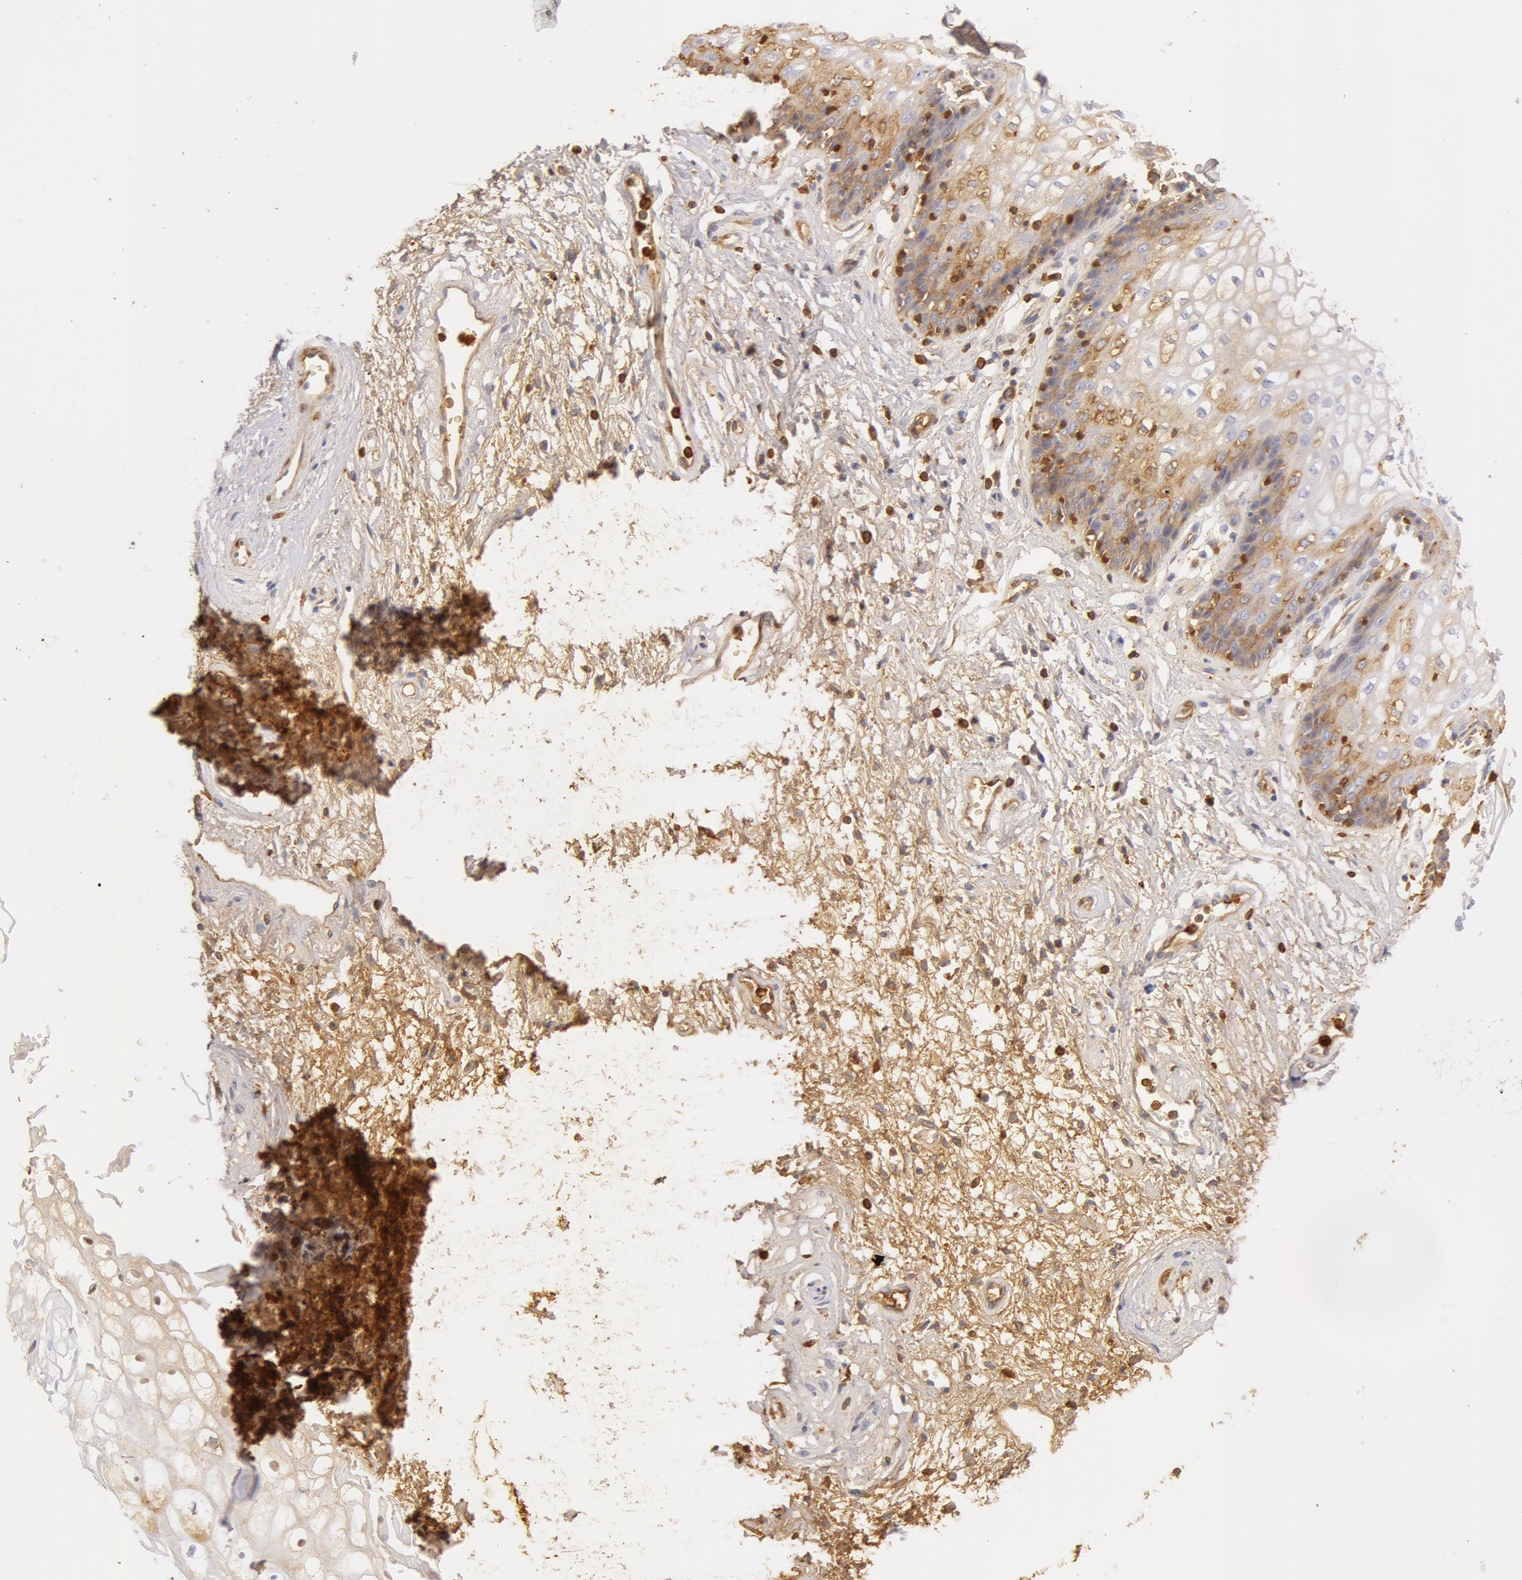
{"staining": {"intensity": "weak", "quantity": "25%-75%", "location": "cytoplasmic/membranous"}, "tissue": "vagina", "cell_type": "Squamous epithelial cells", "image_type": "normal", "snomed": [{"axis": "morphology", "description": "Normal tissue, NOS"}, {"axis": "topography", "description": "Vagina"}], "caption": "Immunohistochemistry of unremarkable human vagina shows low levels of weak cytoplasmic/membranous staining in about 25%-75% of squamous epithelial cells.", "gene": "GC", "patient": {"sex": "female", "age": 34}}